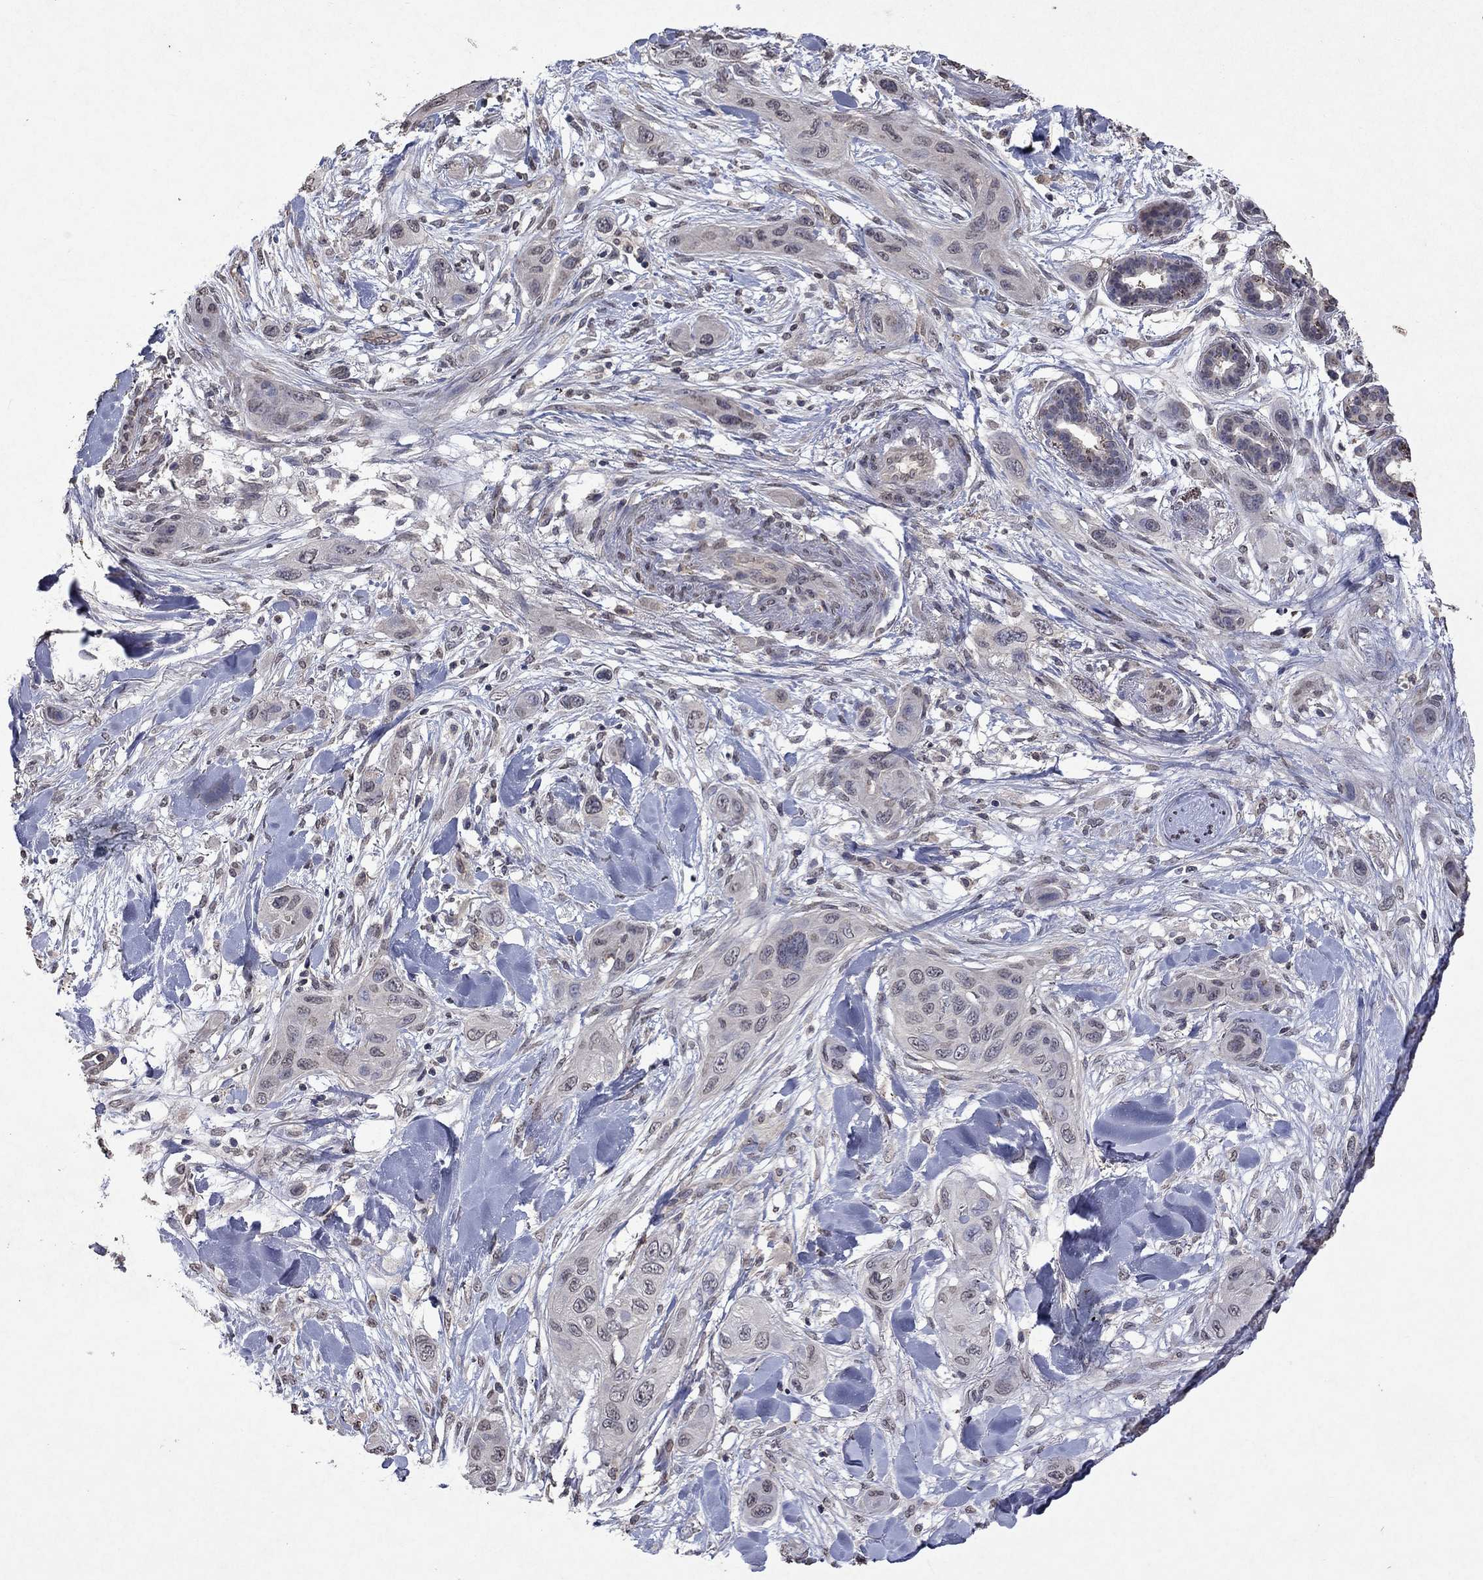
{"staining": {"intensity": "negative", "quantity": "none", "location": "none"}, "tissue": "skin cancer", "cell_type": "Tumor cells", "image_type": "cancer", "snomed": [{"axis": "morphology", "description": "Squamous cell carcinoma, NOS"}, {"axis": "topography", "description": "Skin"}], "caption": "DAB immunohistochemical staining of skin cancer demonstrates no significant positivity in tumor cells.", "gene": "TTC38", "patient": {"sex": "male", "age": 78}}